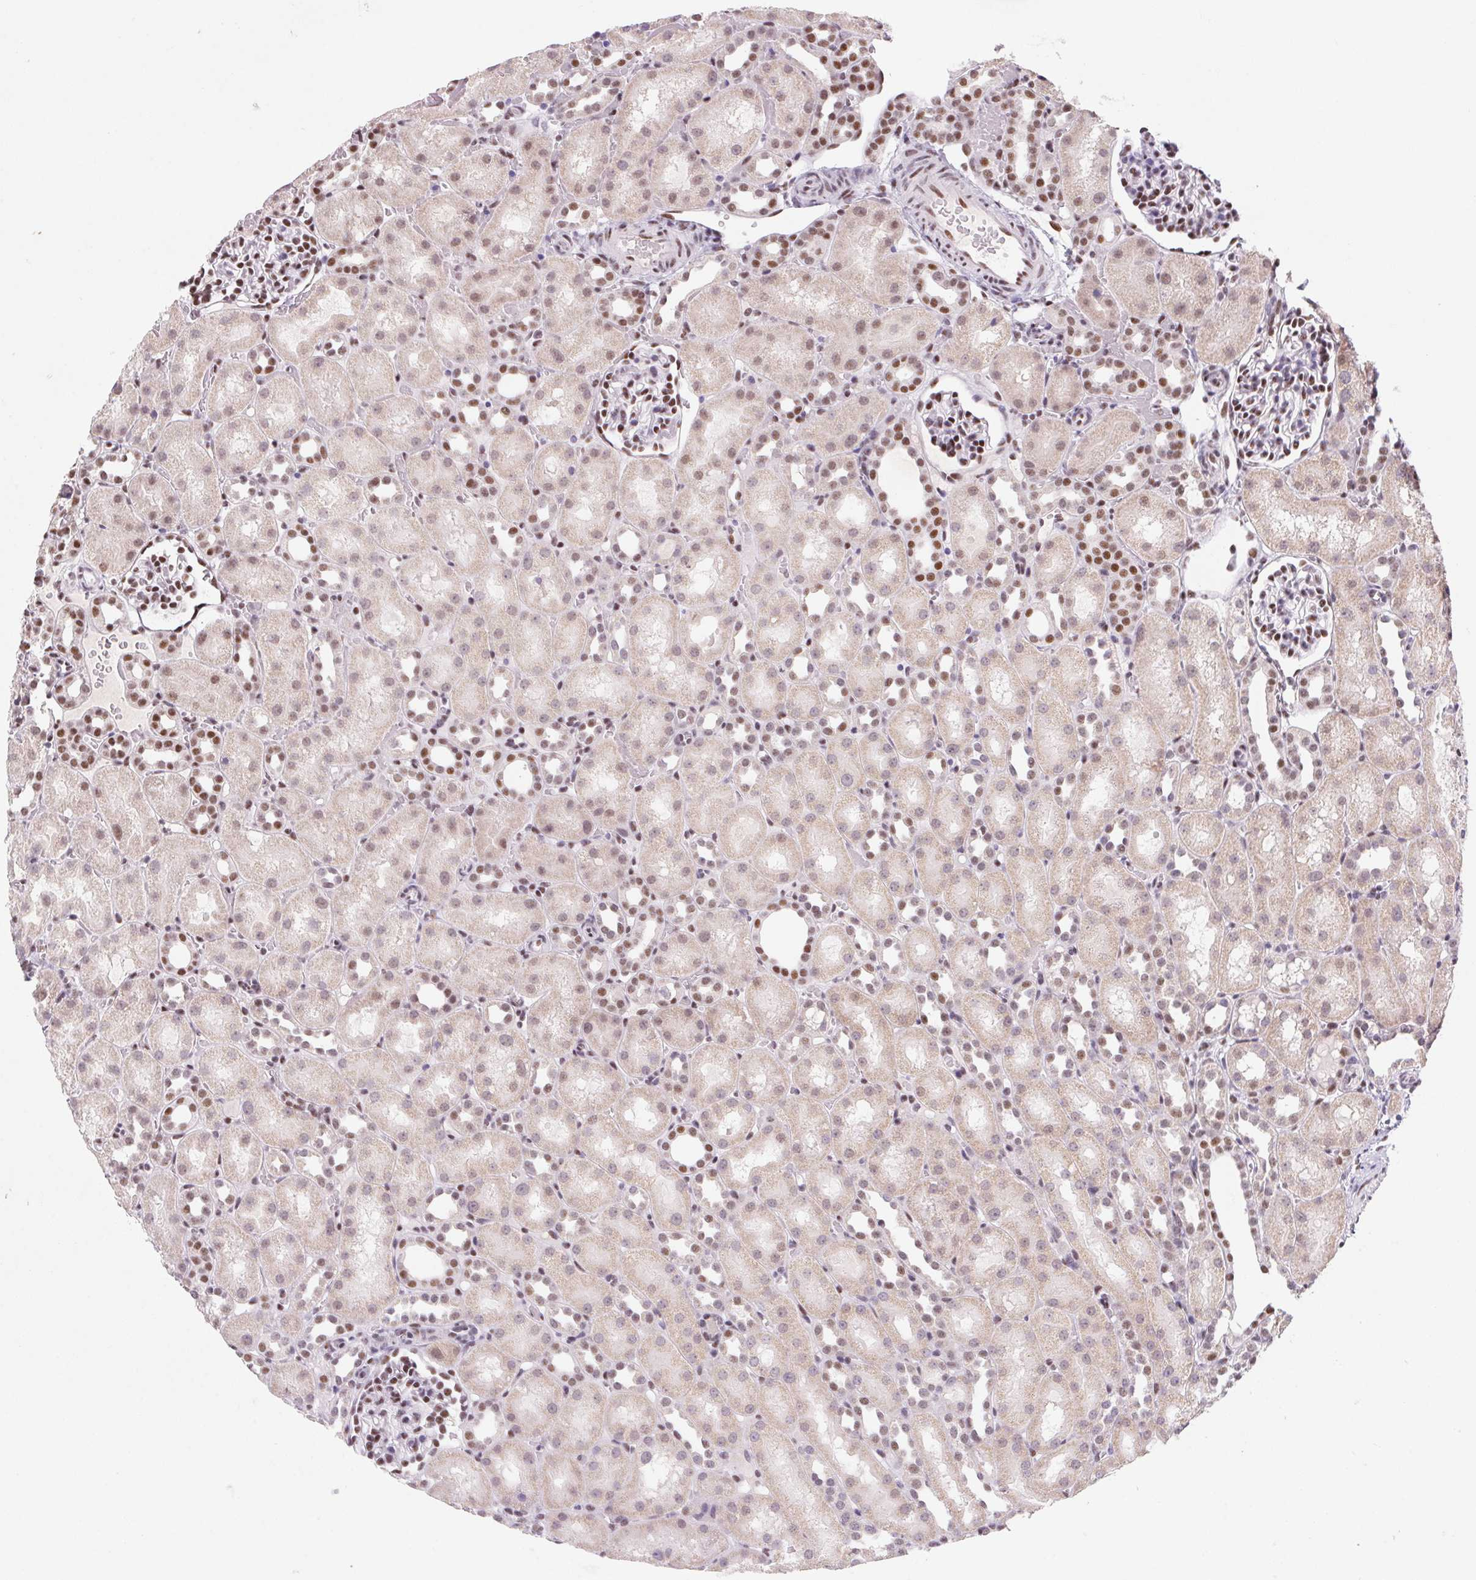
{"staining": {"intensity": "moderate", "quantity": "25%-75%", "location": "nuclear"}, "tissue": "kidney", "cell_type": "Cells in glomeruli", "image_type": "normal", "snomed": [{"axis": "morphology", "description": "Normal tissue, NOS"}, {"axis": "topography", "description": "Kidney"}], "caption": "Immunohistochemical staining of unremarkable human kidney shows moderate nuclear protein expression in approximately 25%-75% of cells in glomeruli.", "gene": "DPPA5", "patient": {"sex": "male", "age": 1}}